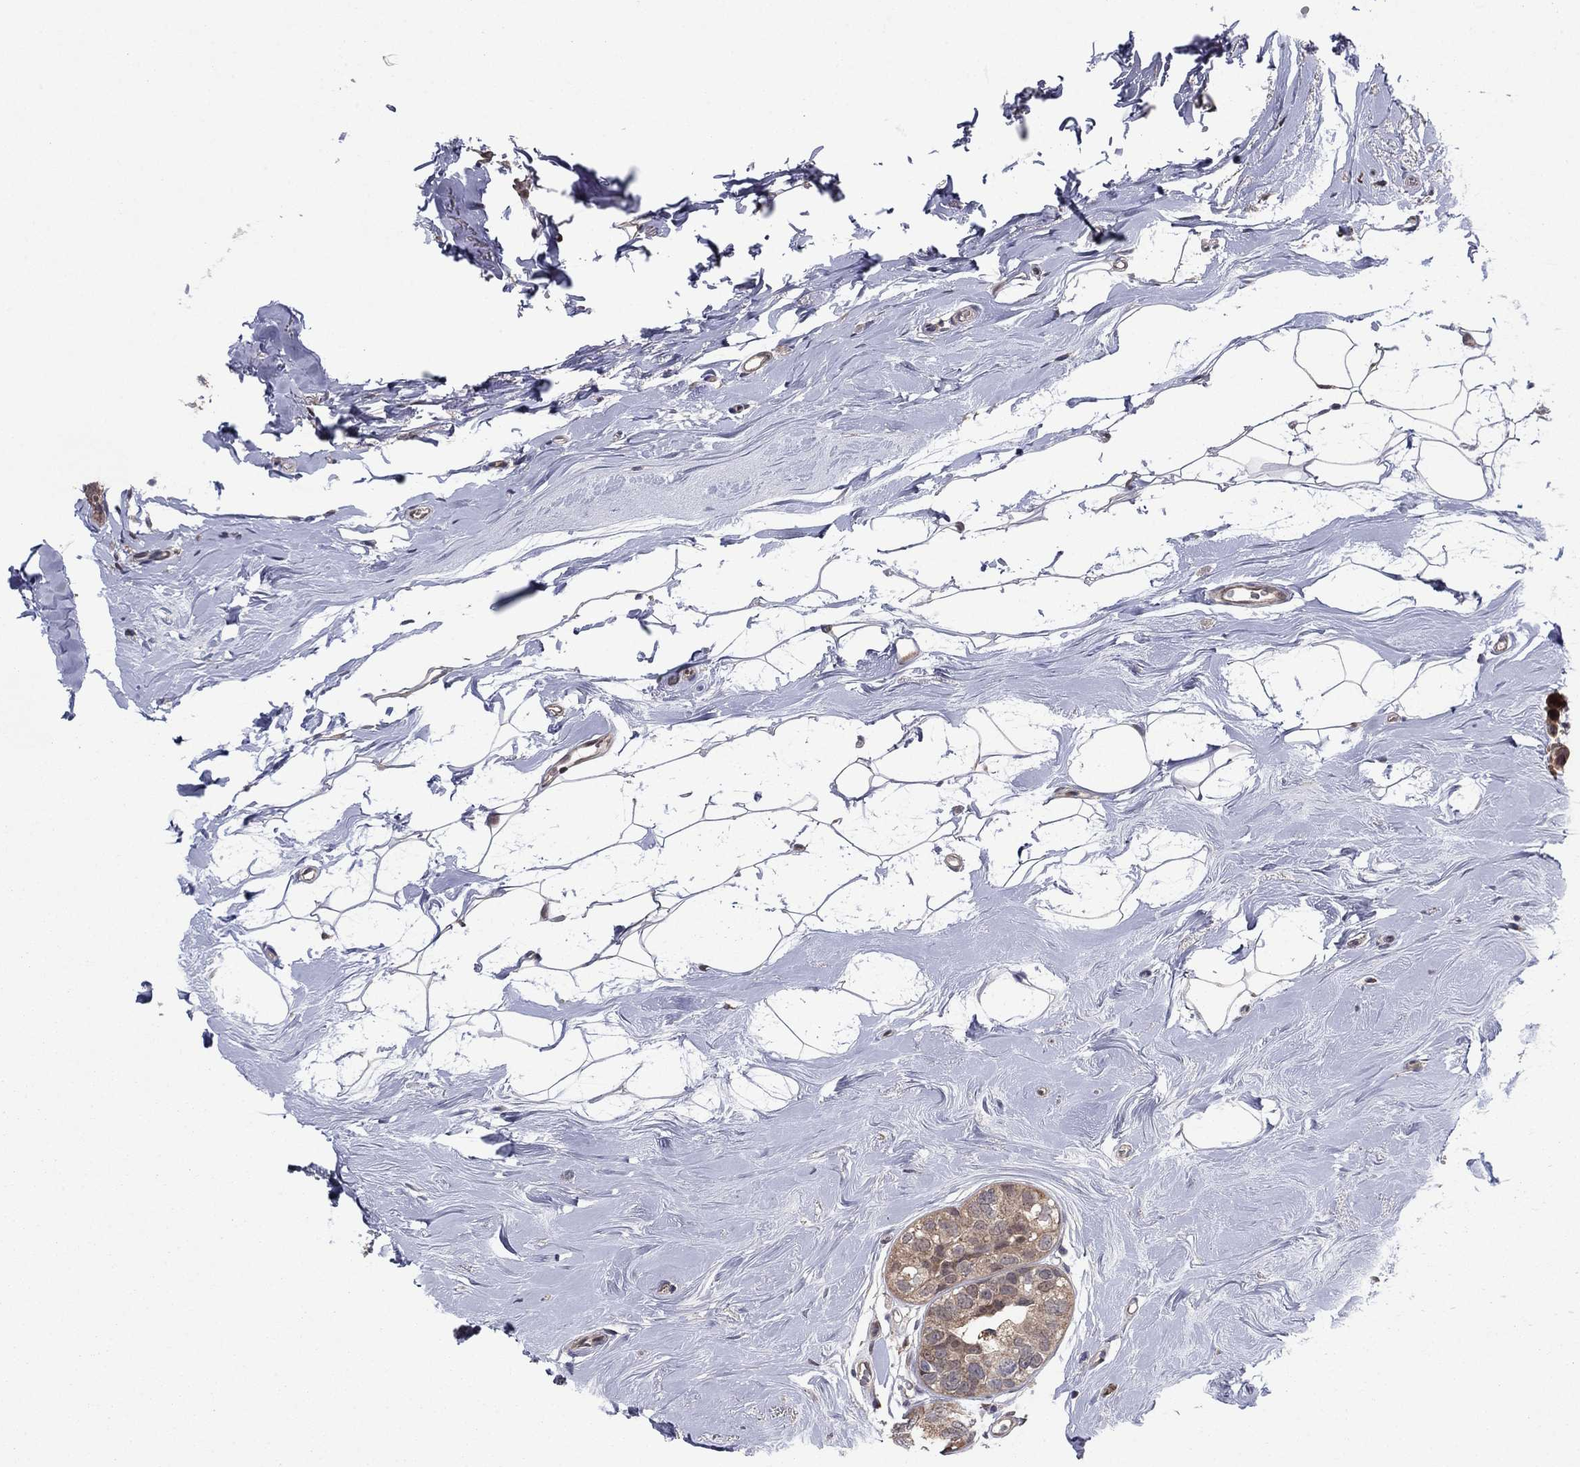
{"staining": {"intensity": "weak", "quantity": ">75%", "location": "cytoplasmic/membranous"}, "tissue": "breast cancer", "cell_type": "Tumor cells", "image_type": "cancer", "snomed": [{"axis": "morphology", "description": "Duct carcinoma"}, {"axis": "topography", "description": "Breast"}], "caption": "The photomicrograph exhibits a brown stain indicating the presence of a protein in the cytoplasmic/membranous of tumor cells in breast cancer (invasive ductal carcinoma).", "gene": "GRHPR", "patient": {"sex": "female", "age": 55}}